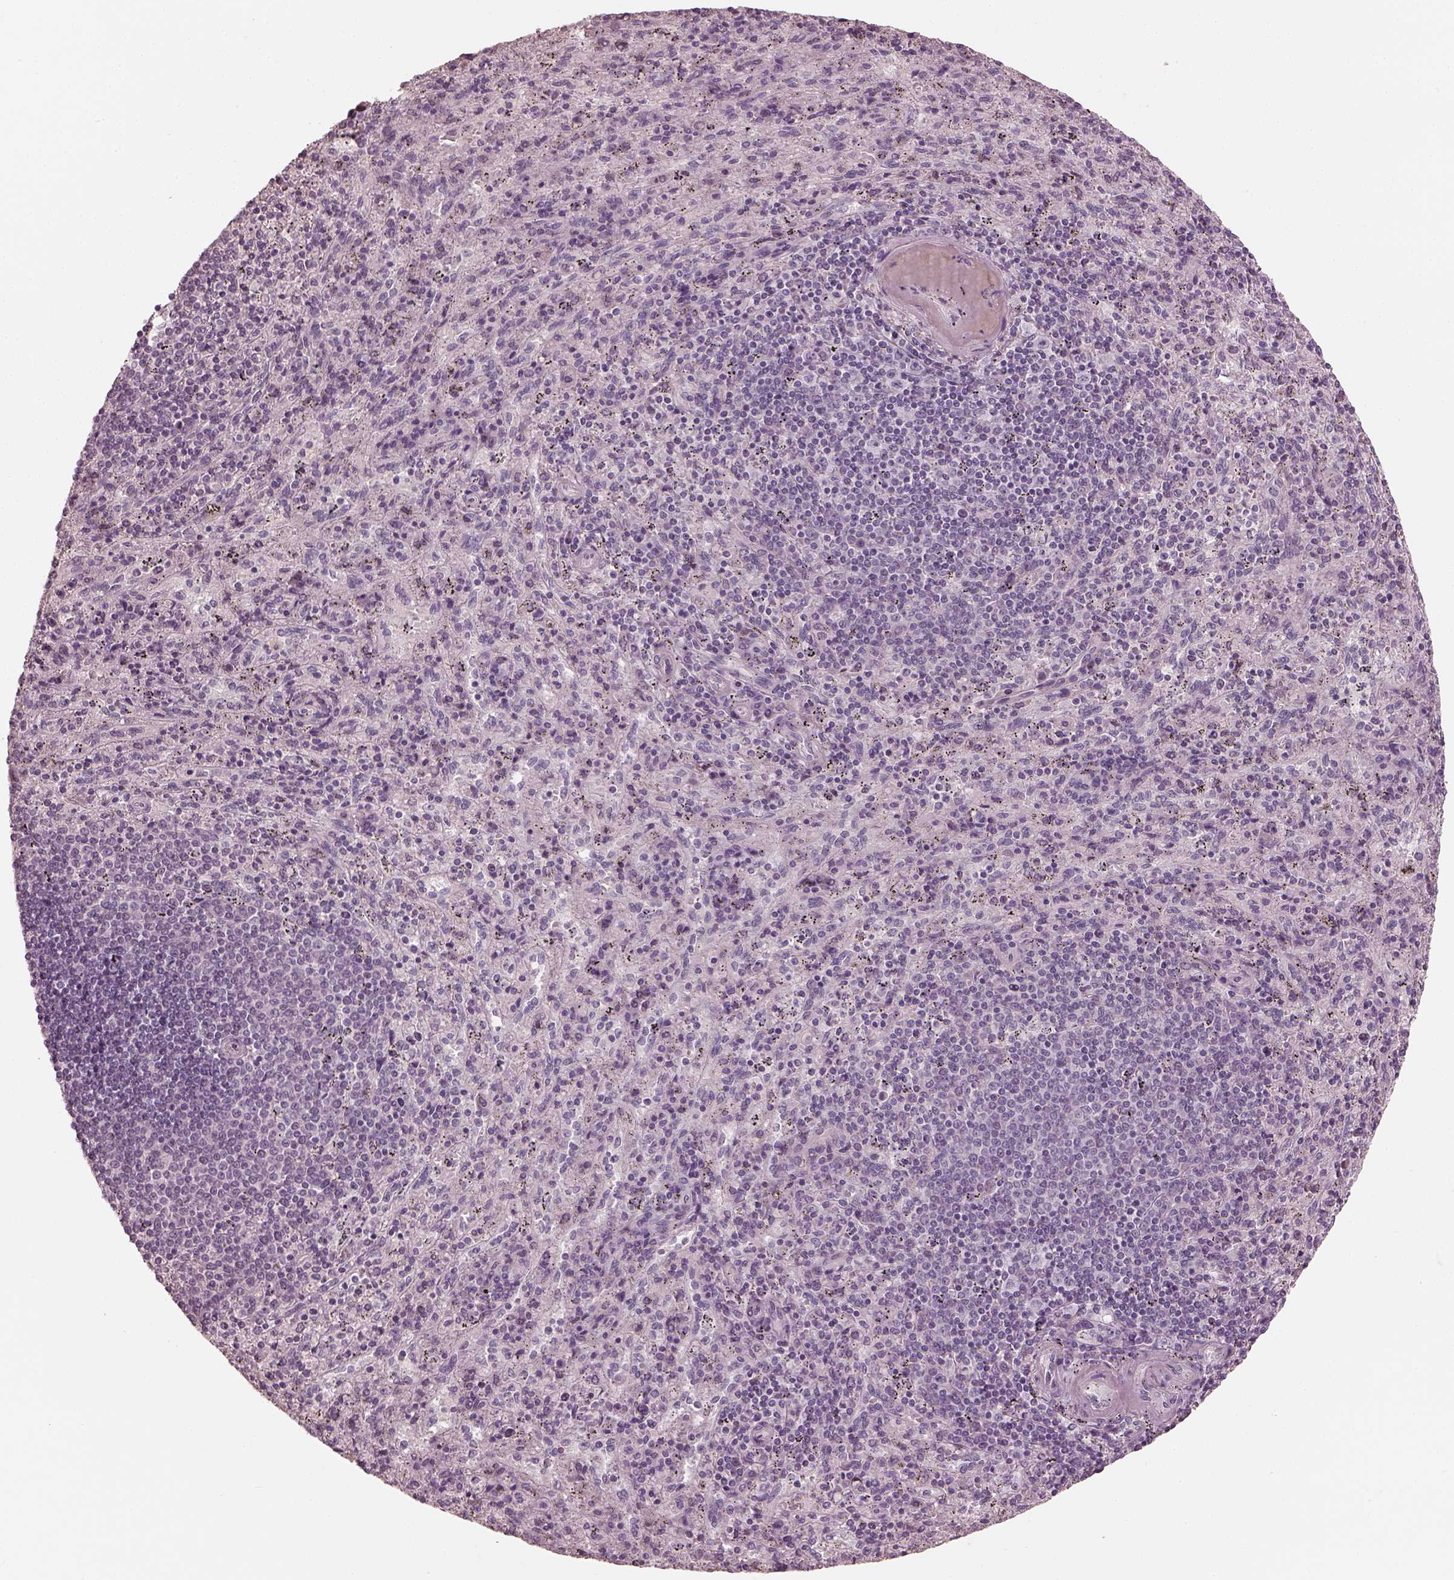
{"staining": {"intensity": "negative", "quantity": "none", "location": "none"}, "tissue": "spleen", "cell_type": "Cells in red pulp", "image_type": "normal", "snomed": [{"axis": "morphology", "description": "Normal tissue, NOS"}, {"axis": "topography", "description": "Spleen"}], "caption": "Immunohistochemistry (IHC) of normal spleen shows no positivity in cells in red pulp. The staining was performed using DAB (3,3'-diaminobenzidine) to visualize the protein expression in brown, while the nuclei were stained in blue with hematoxylin (Magnification: 20x).", "gene": "OPTC", "patient": {"sex": "male", "age": 57}}